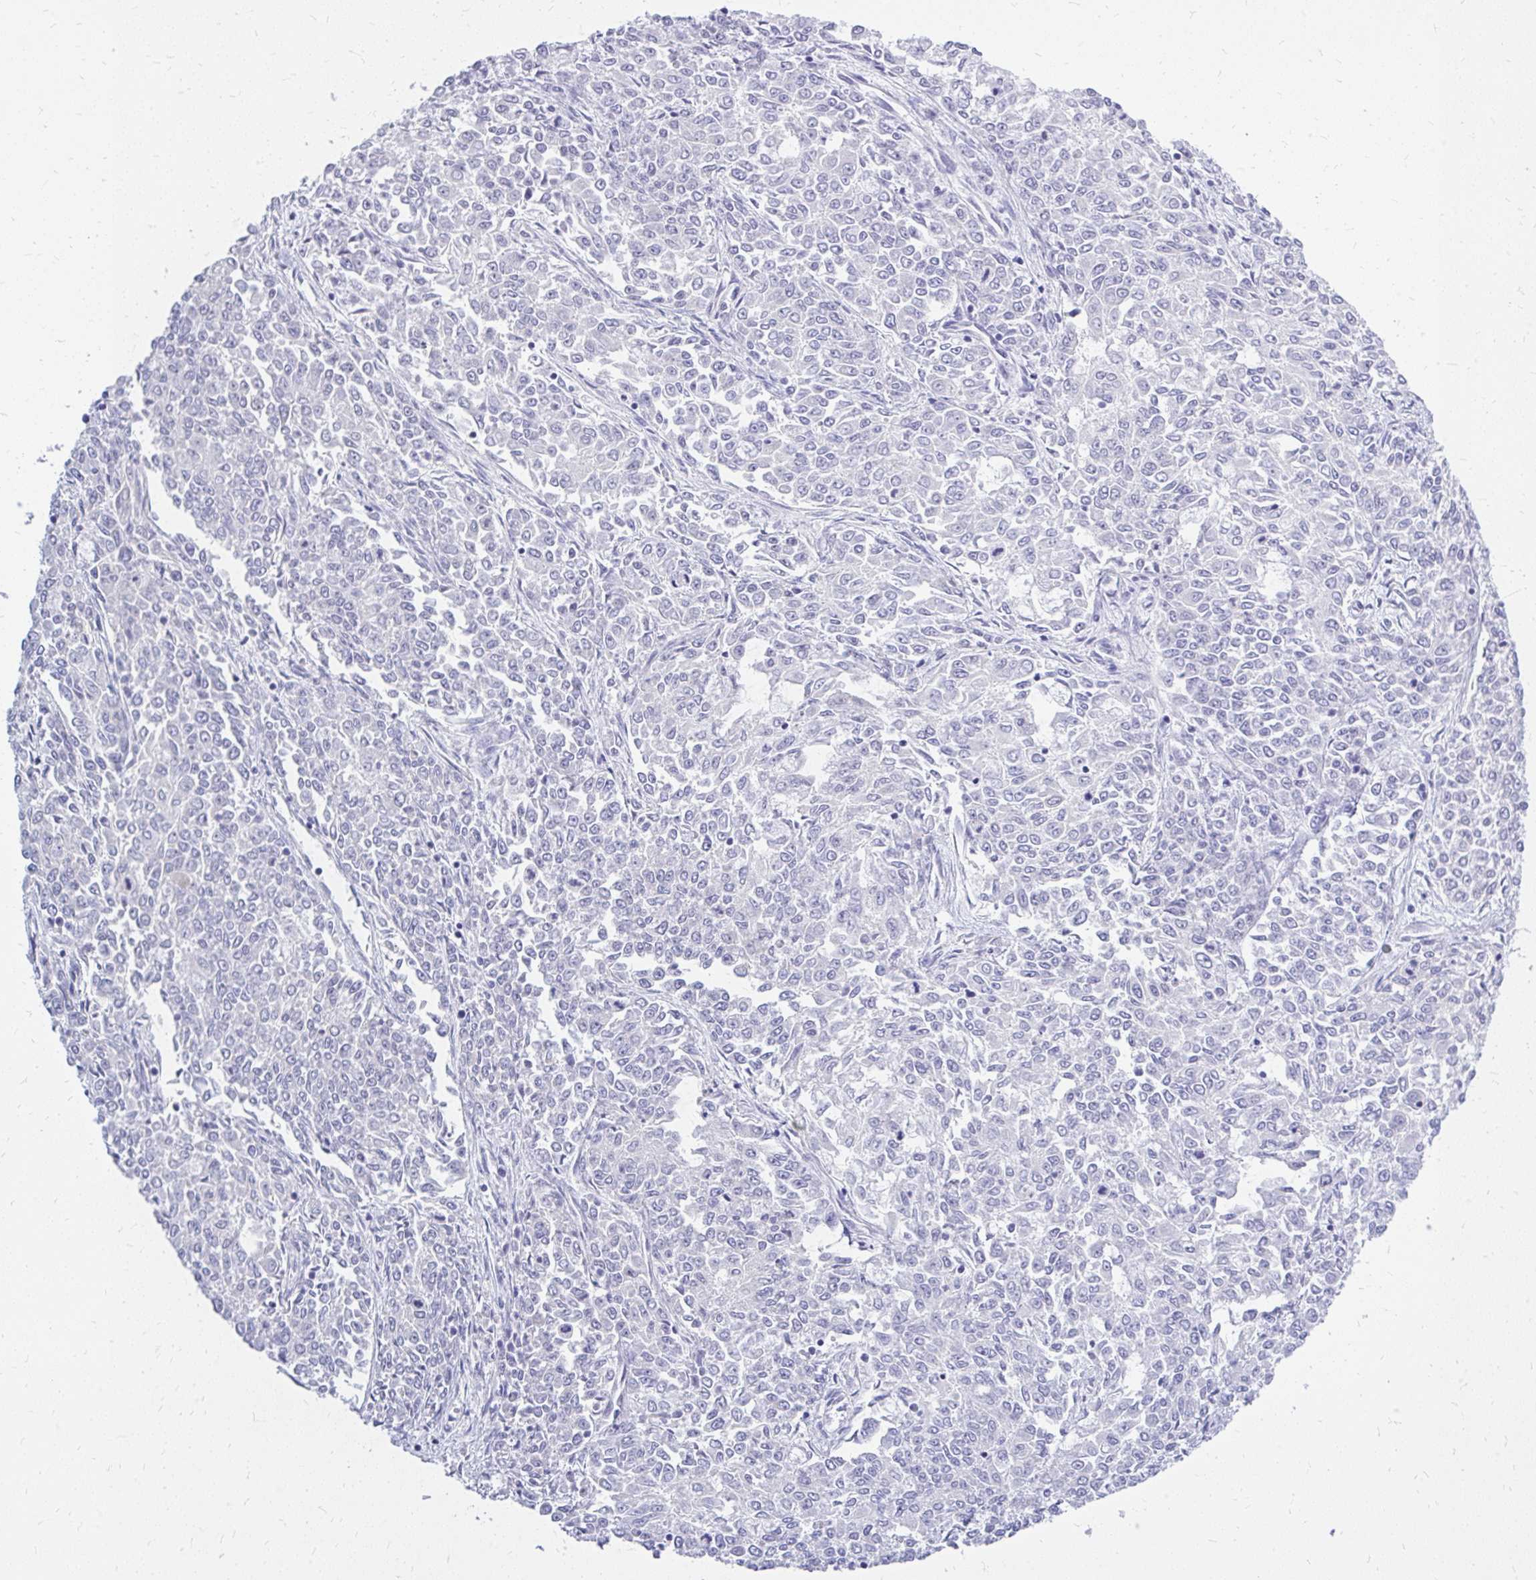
{"staining": {"intensity": "negative", "quantity": "none", "location": "none"}, "tissue": "endometrial cancer", "cell_type": "Tumor cells", "image_type": "cancer", "snomed": [{"axis": "morphology", "description": "Adenocarcinoma, NOS"}, {"axis": "topography", "description": "Endometrium"}], "caption": "Immunohistochemistry of human endometrial adenocarcinoma displays no staining in tumor cells. (DAB (3,3'-diaminobenzidine) immunohistochemistry visualized using brightfield microscopy, high magnification).", "gene": "MAP1LC3A", "patient": {"sex": "female", "age": 50}}